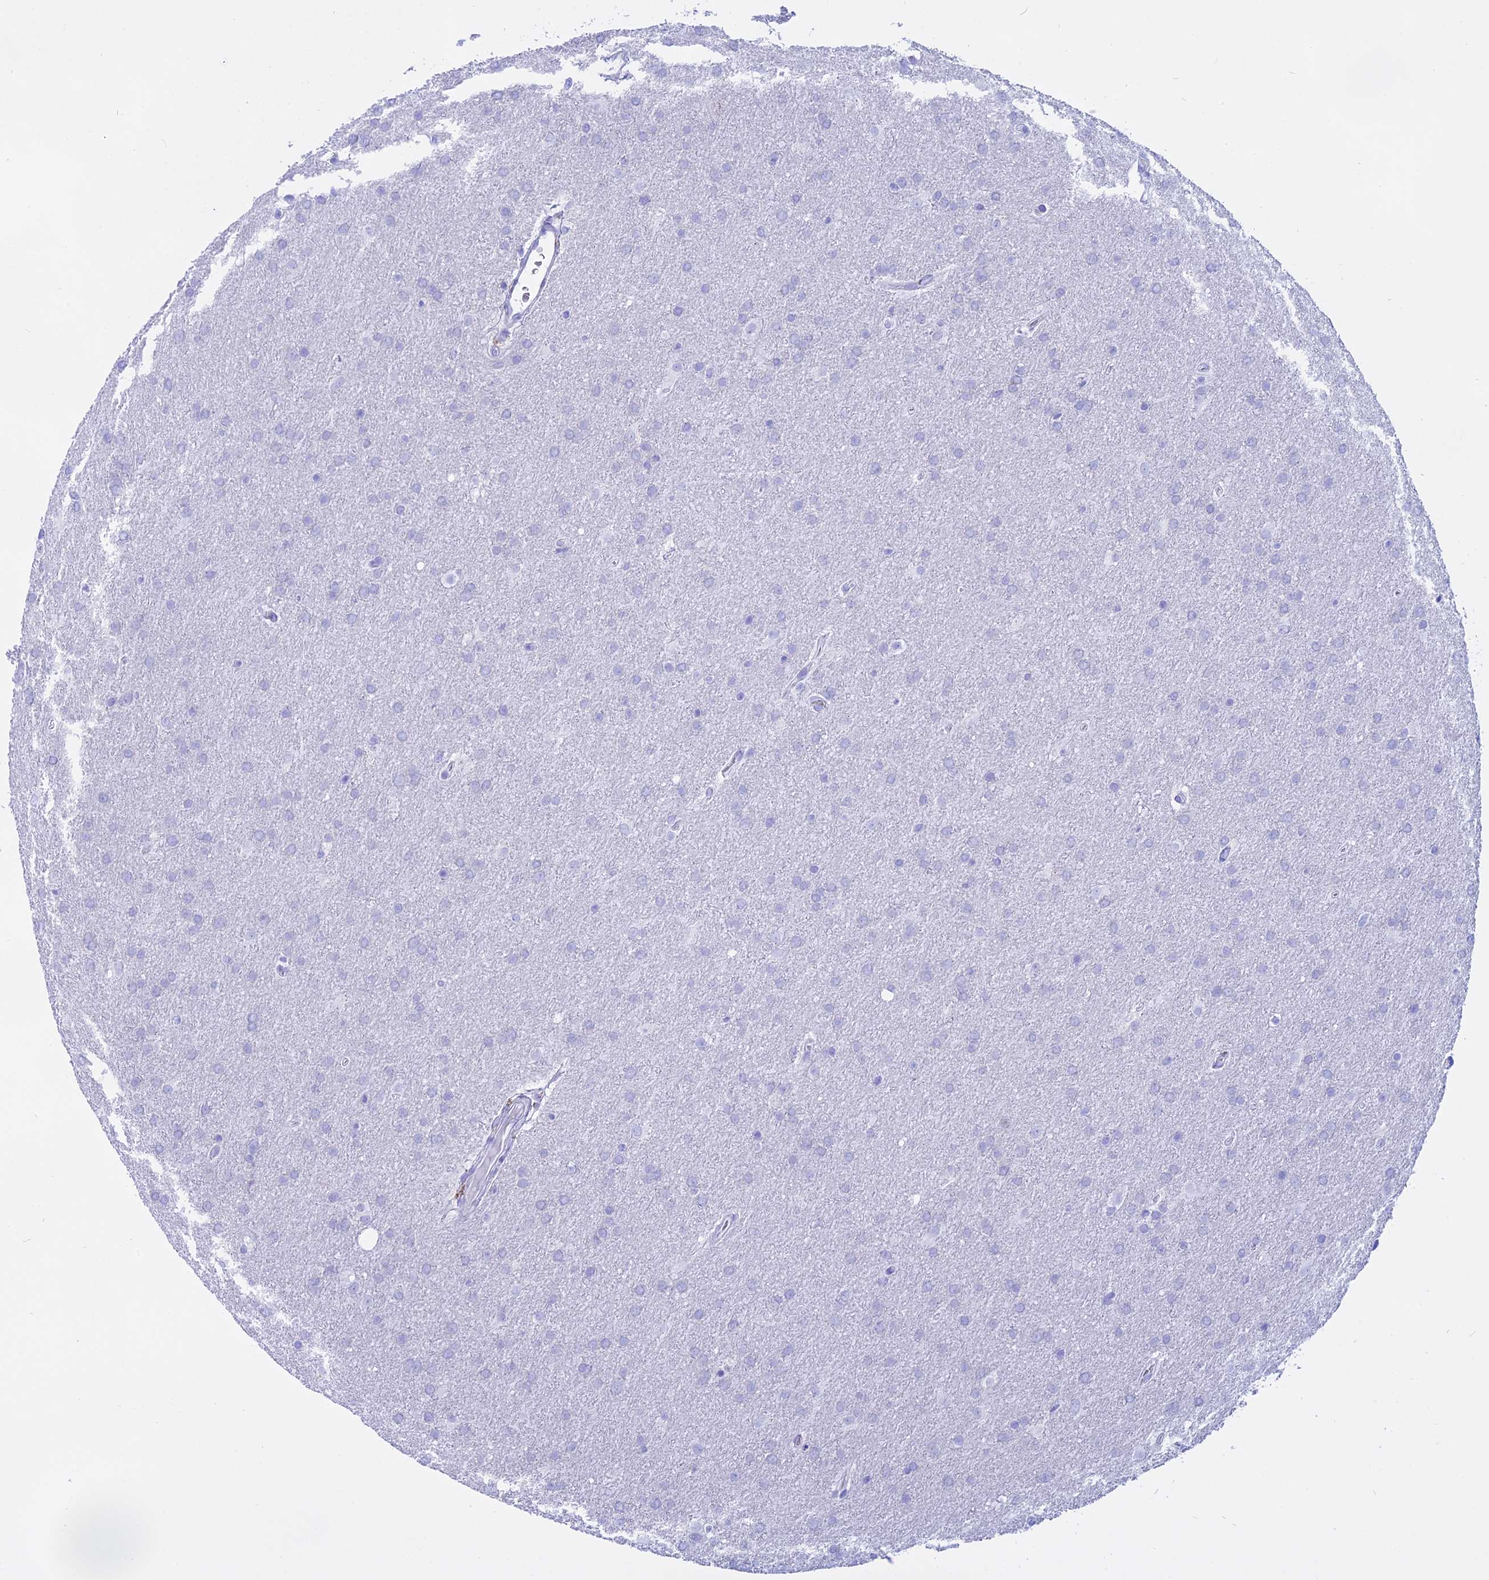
{"staining": {"intensity": "negative", "quantity": "none", "location": "none"}, "tissue": "glioma", "cell_type": "Tumor cells", "image_type": "cancer", "snomed": [{"axis": "morphology", "description": "Glioma, malignant, Low grade"}, {"axis": "topography", "description": "Brain"}], "caption": "An IHC histopathology image of malignant low-grade glioma is shown. There is no staining in tumor cells of malignant low-grade glioma.", "gene": "ISCA1", "patient": {"sex": "female", "age": 32}}